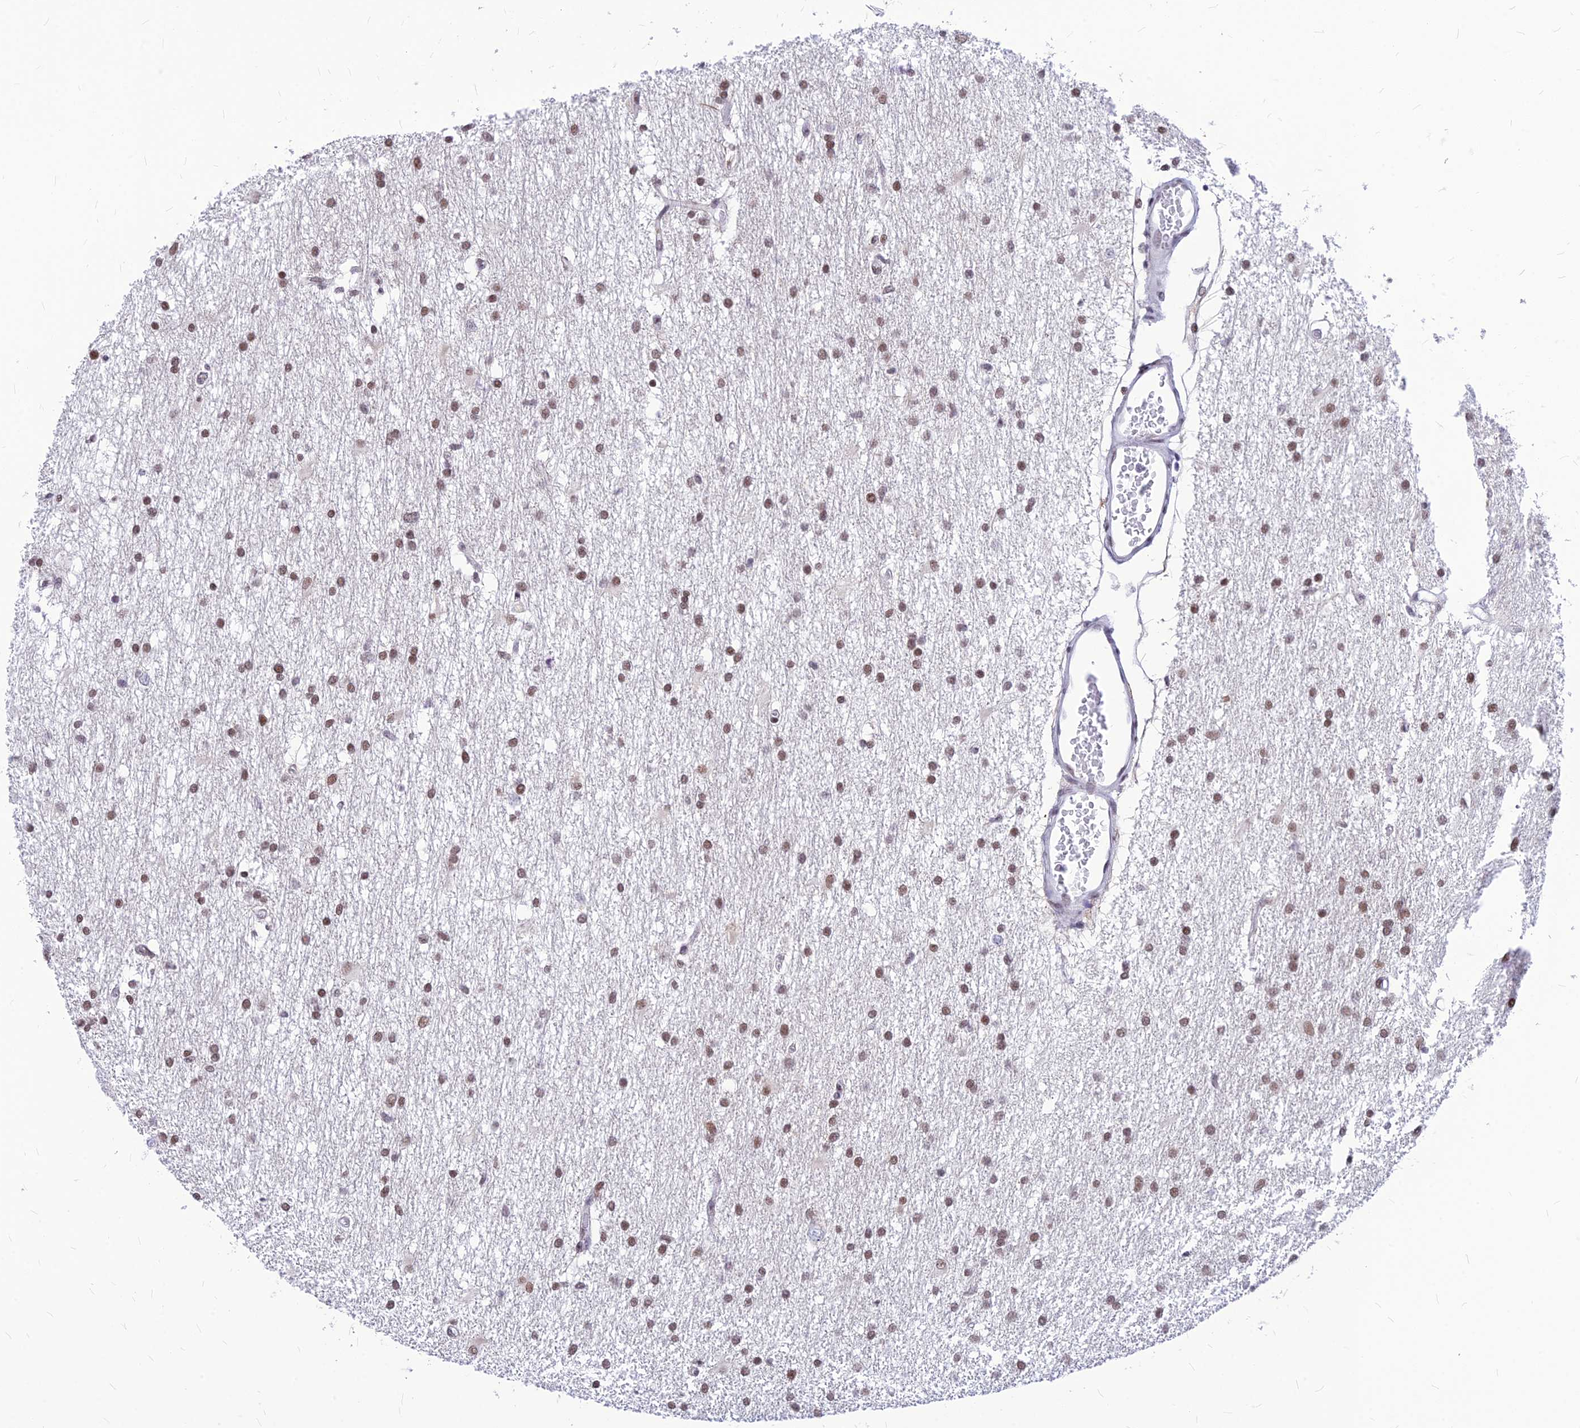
{"staining": {"intensity": "moderate", "quantity": ">75%", "location": "nuclear"}, "tissue": "glioma", "cell_type": "Tumor cells", "image_type": "cancer", "snomed": [{"axis": "morphology", "description": "Glioma, malignant, High grade"}, {"axis": "topography", "description": "Brain"}], "caption": "Tumor cells reveal medium levels of moderate nuclear staining in approximately >75% of cells in glioma.", "gene": "KCTD13", "patient": {"sex": "male", "age": 77}}